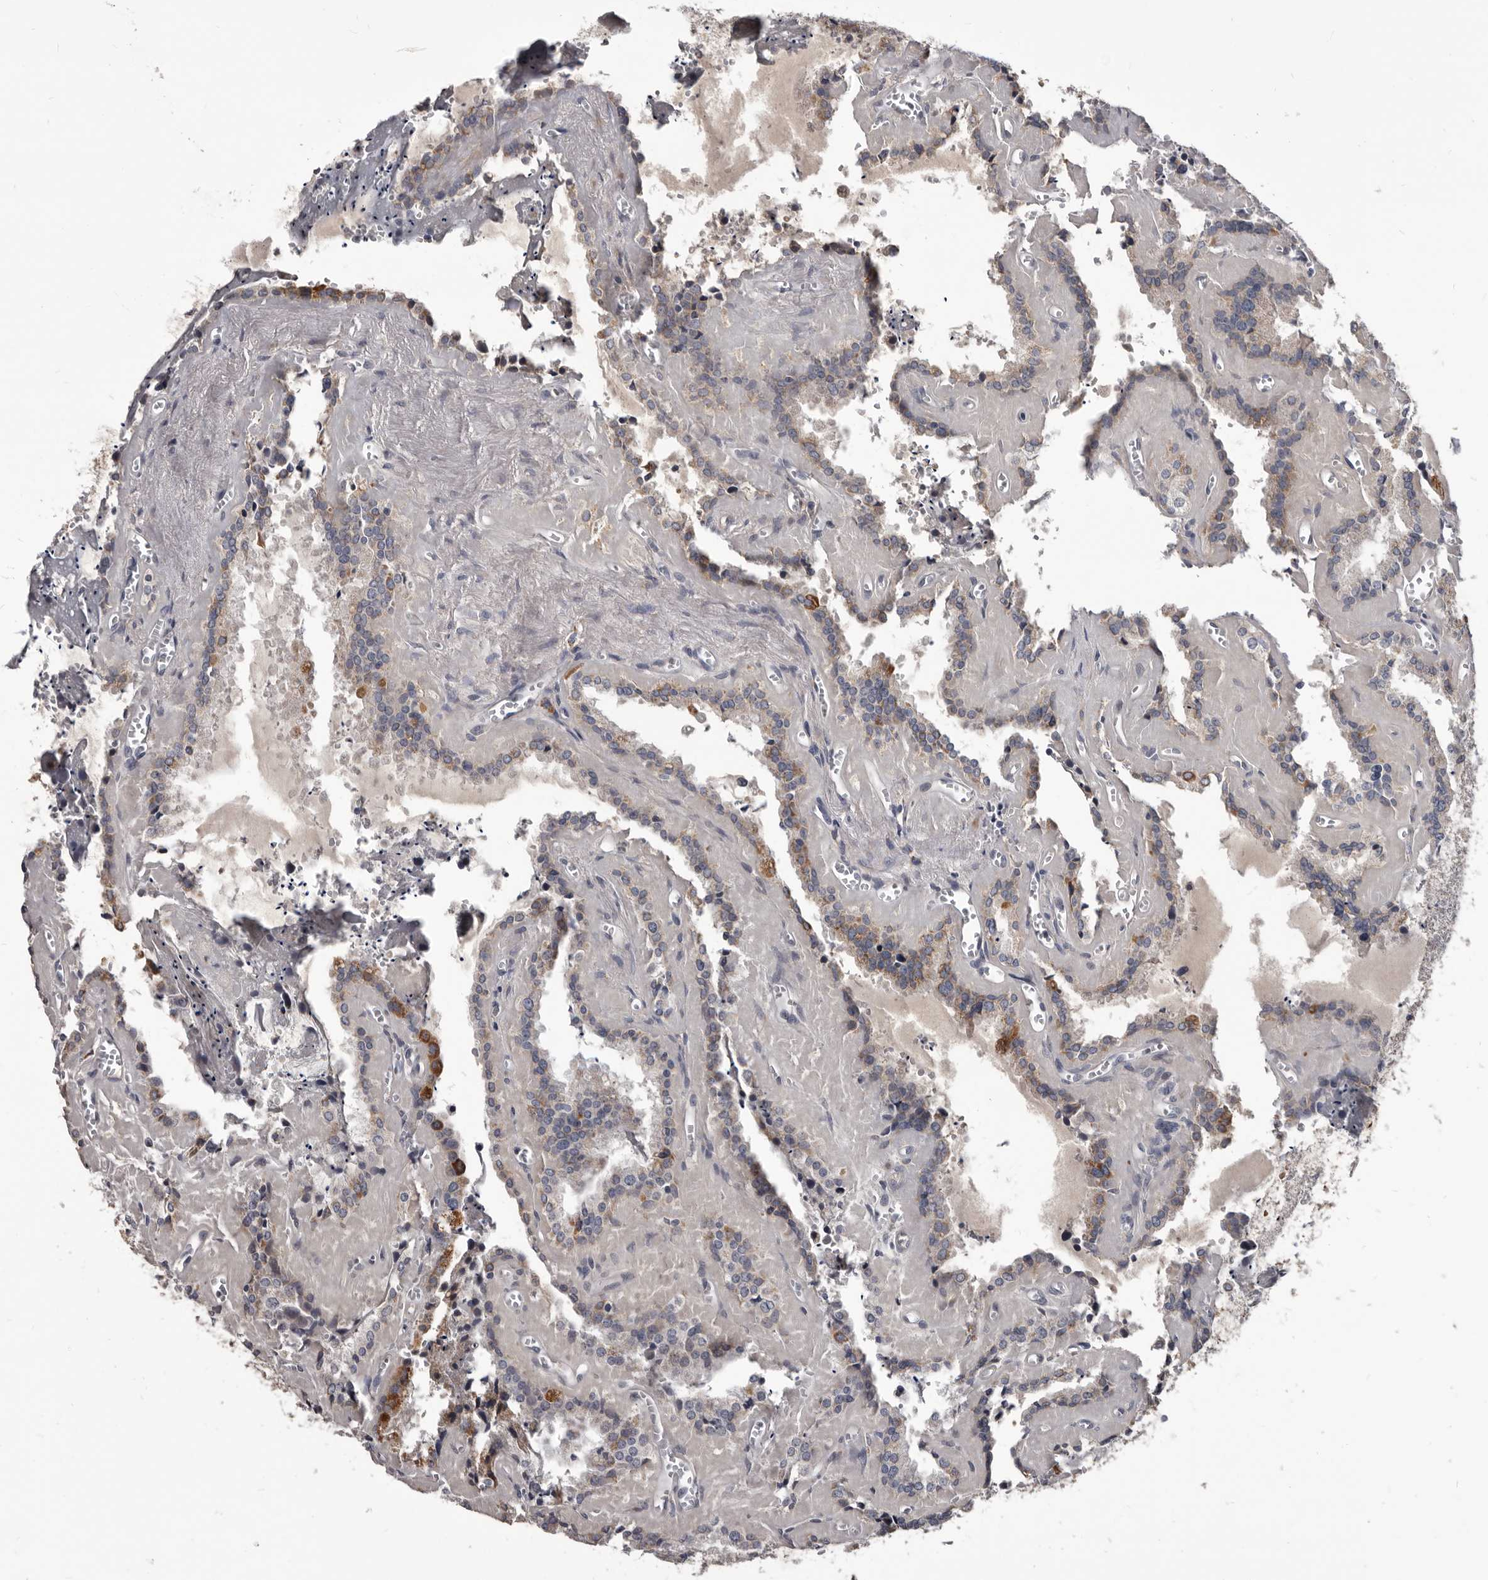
{"staining": {"intensity": "moderate", "quantity": "25%-75%", "location": "cytoplasmic/membranous"}, "tissue": "seminal vesicle", "cell_type": "Glandular cells", "image_type": "normal", "snomed": [{"axis": "morphology", "description": "Normal tissue, NOS"}, {"axis": "topography", "description": "Prostate"}, {"axis": "topography", "description": "Seminal veicle"}], "caption": "Immunohistochemical staining of normal seminal vesicle reveals medium levels of moderate cytoplasmic/membranous positivity in about 25%-75% of glandular cells. (IHC, brightfield microscopy, high magnification).", "gene": "ALDH5A1", "patient": {"sex": "male", "age": 59}}